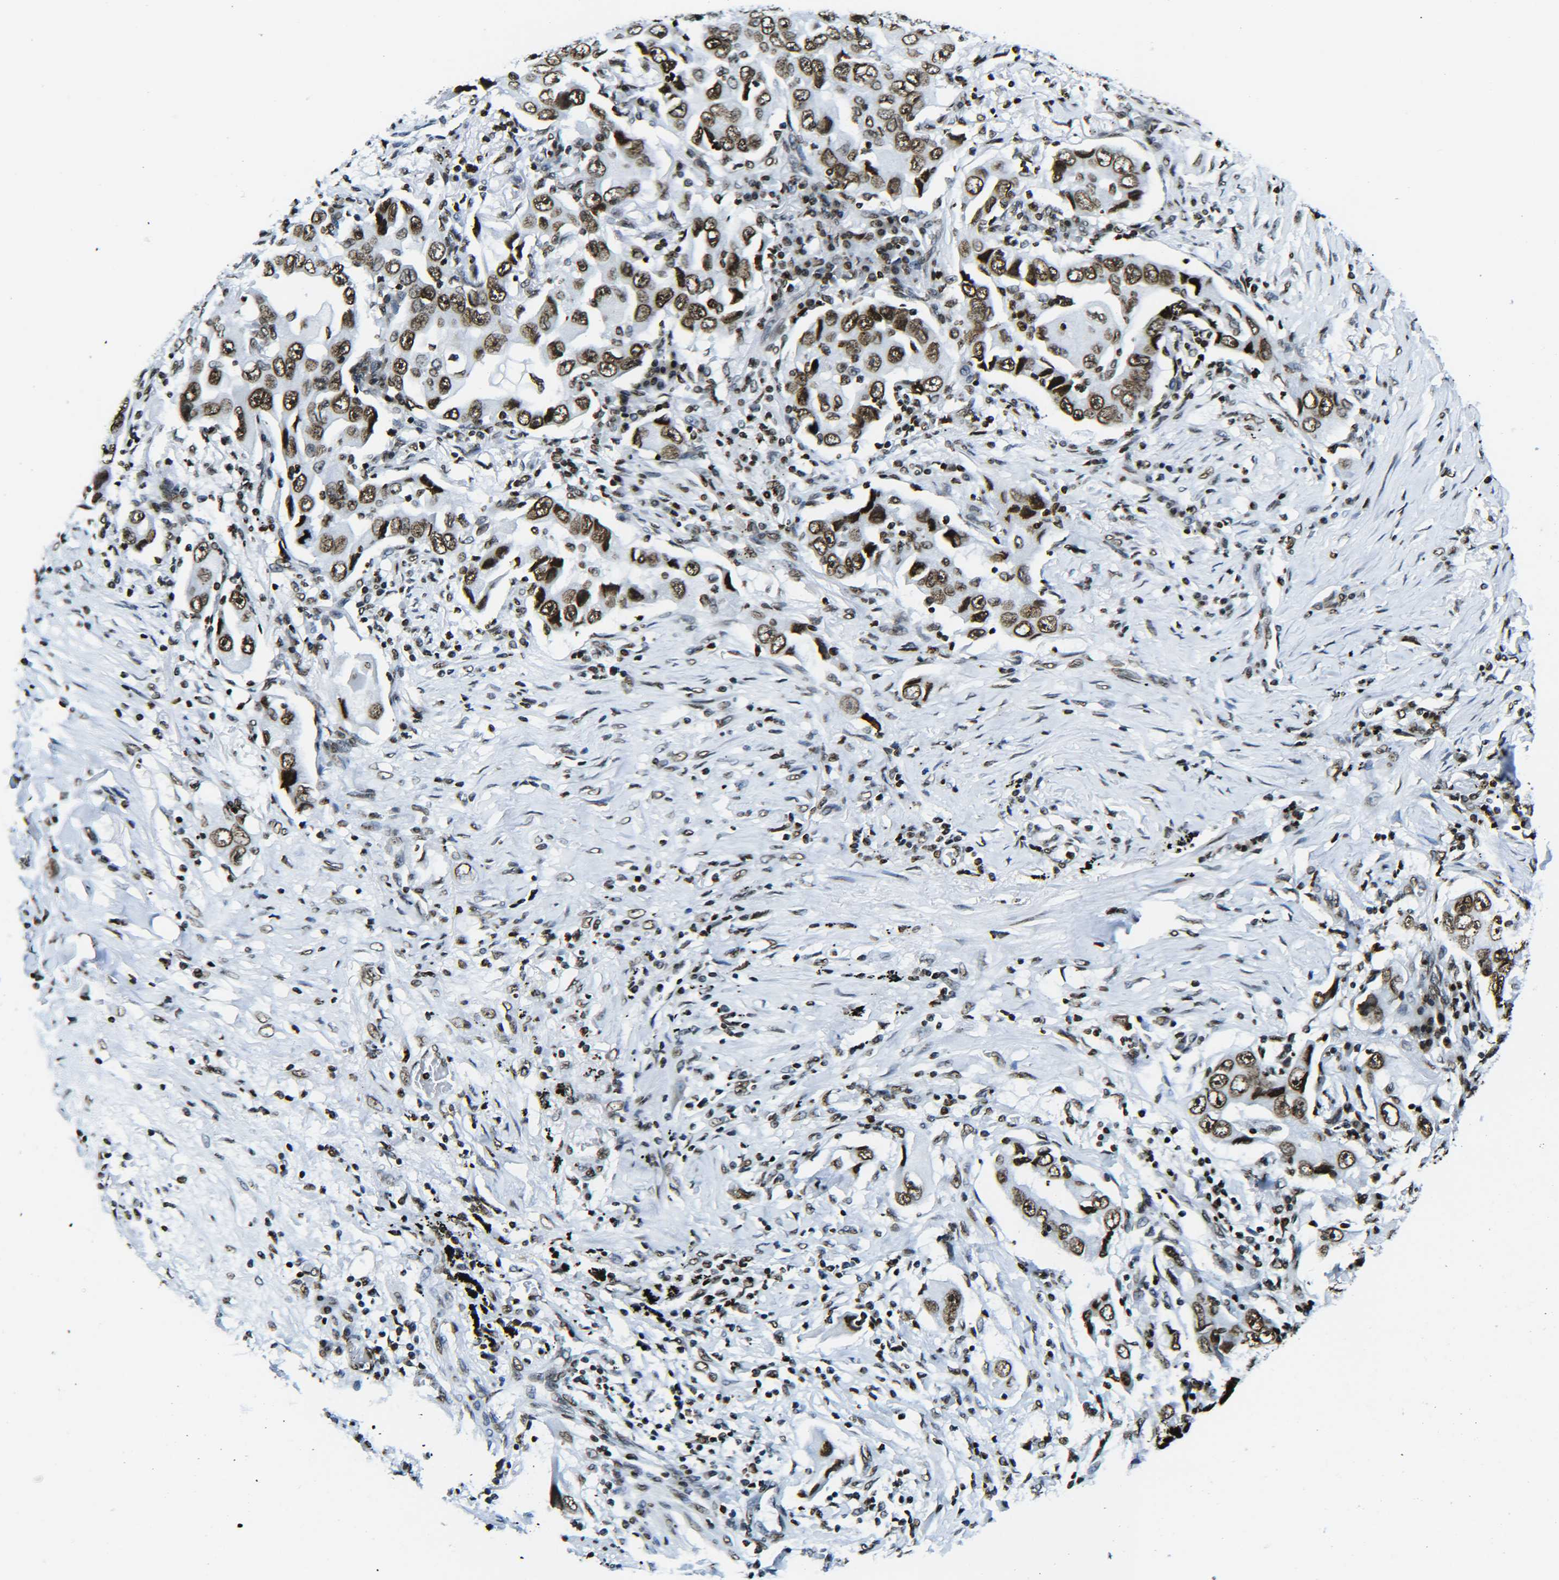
{"staining": {"intensity": "strong", "quantity": ">75%", "location": "nuclear"}, "tissue": "lung cancer", "cell_type": "Tumor cells", "image_type": "cancer", "snomed": [{"axis": "morphology", "description": "Adenocarcinoma, NOS"}, {"axis": "topography", "description": "Lung"}], "caption": "Strong nuclear staining is present in about >75% of tumor cells in lung cancer.", "gene": "H2AX", "patient": {"sex": "female", "age": 65}}